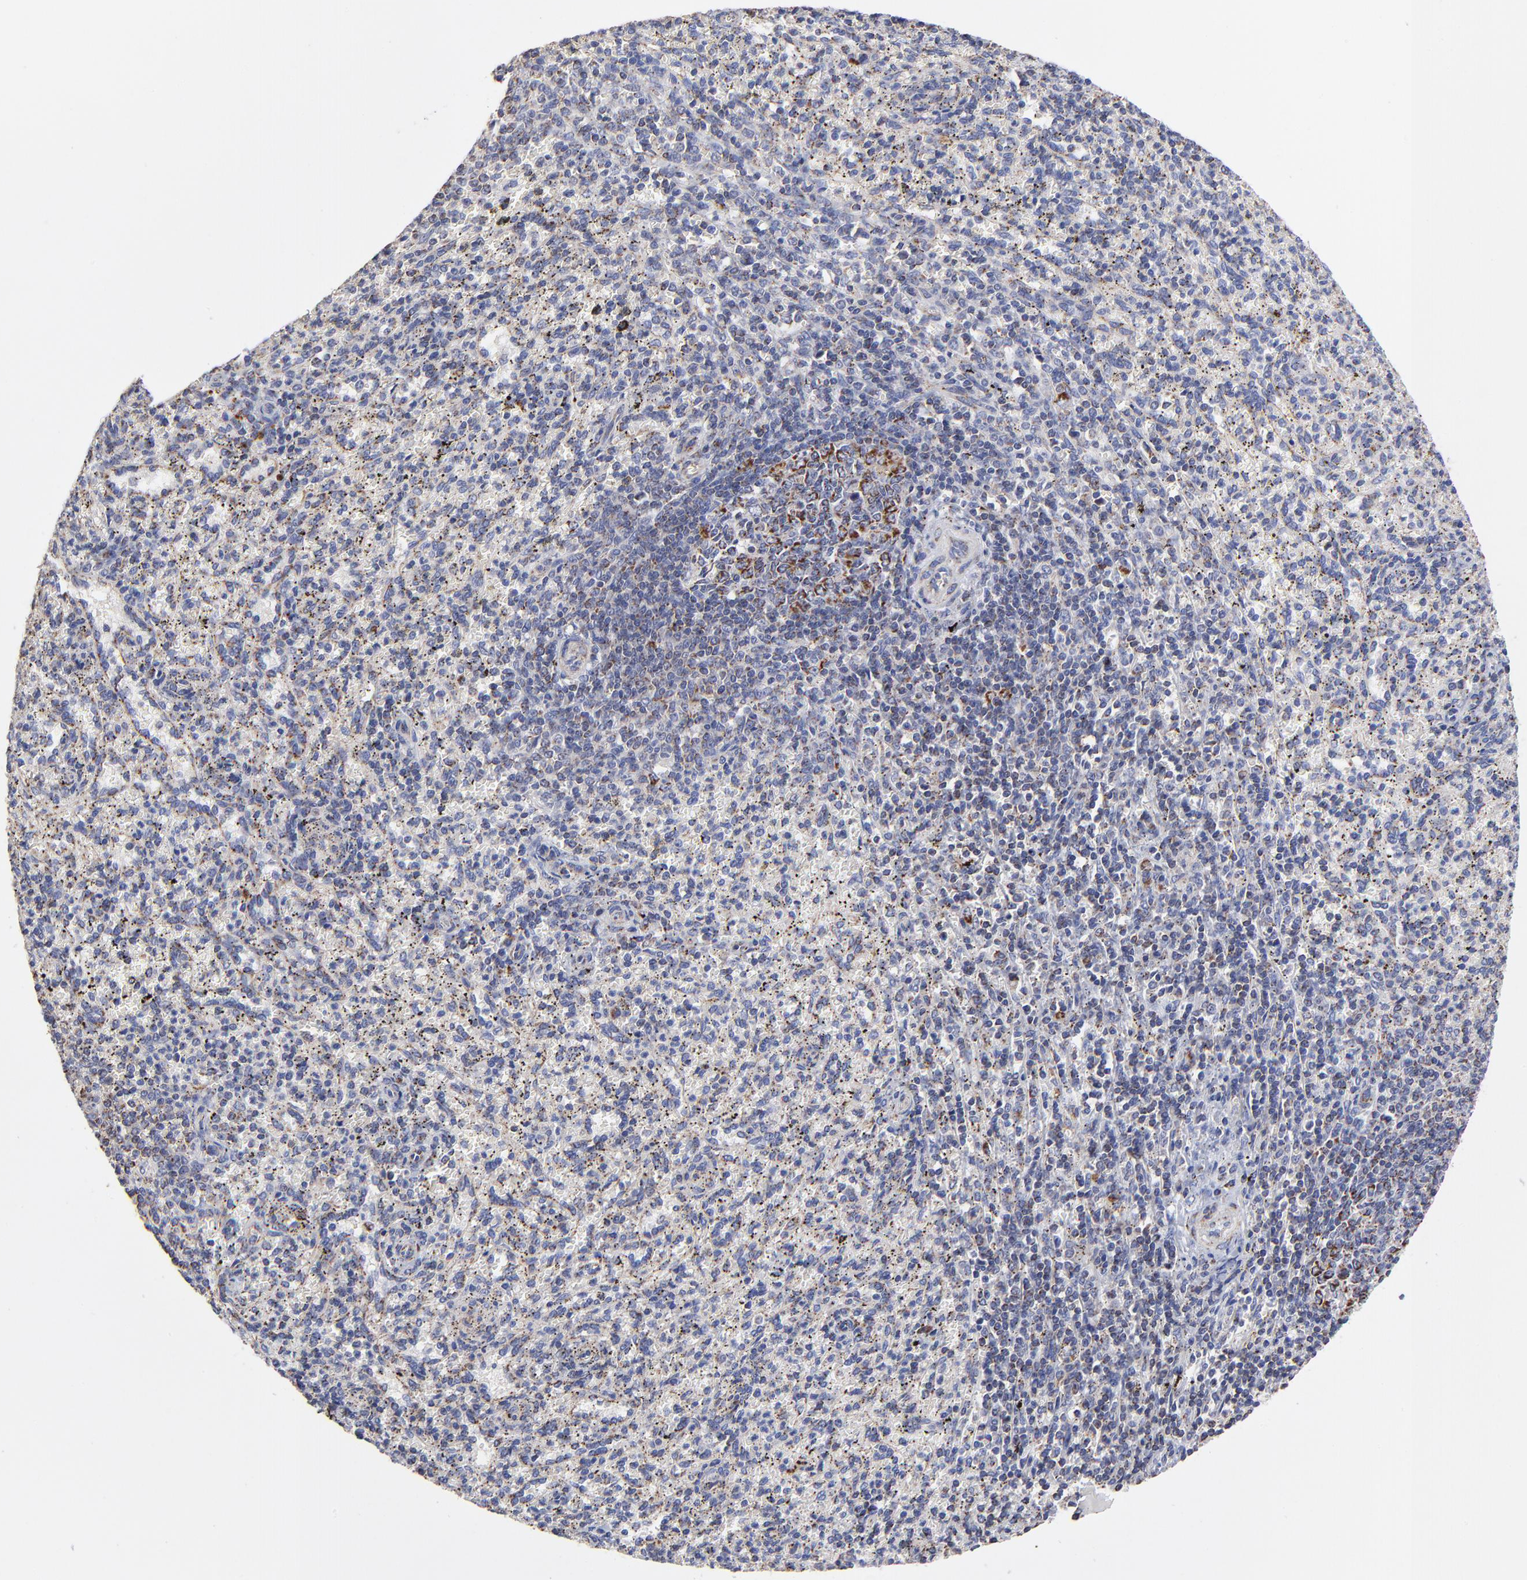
{"staining": {"intensity": "weak", "quantity": "<25%", "location": "cytoplasmic/membranous"}, "tissue": "spleen", "cell_type": "Cells in red pulp", "image_type": "normal", "snomed": [{"axis": "morphology", "description": "Normal tissue, NOS"}, {"axis": "topography", "description": "Spleen"}], "caption": "An IHC photomicrograph of normal spleen is shown. There is no staining in cells in red pulp of spleen.", "gene": "SSBP1", "patient": {"sex": "female", "age": 10}}